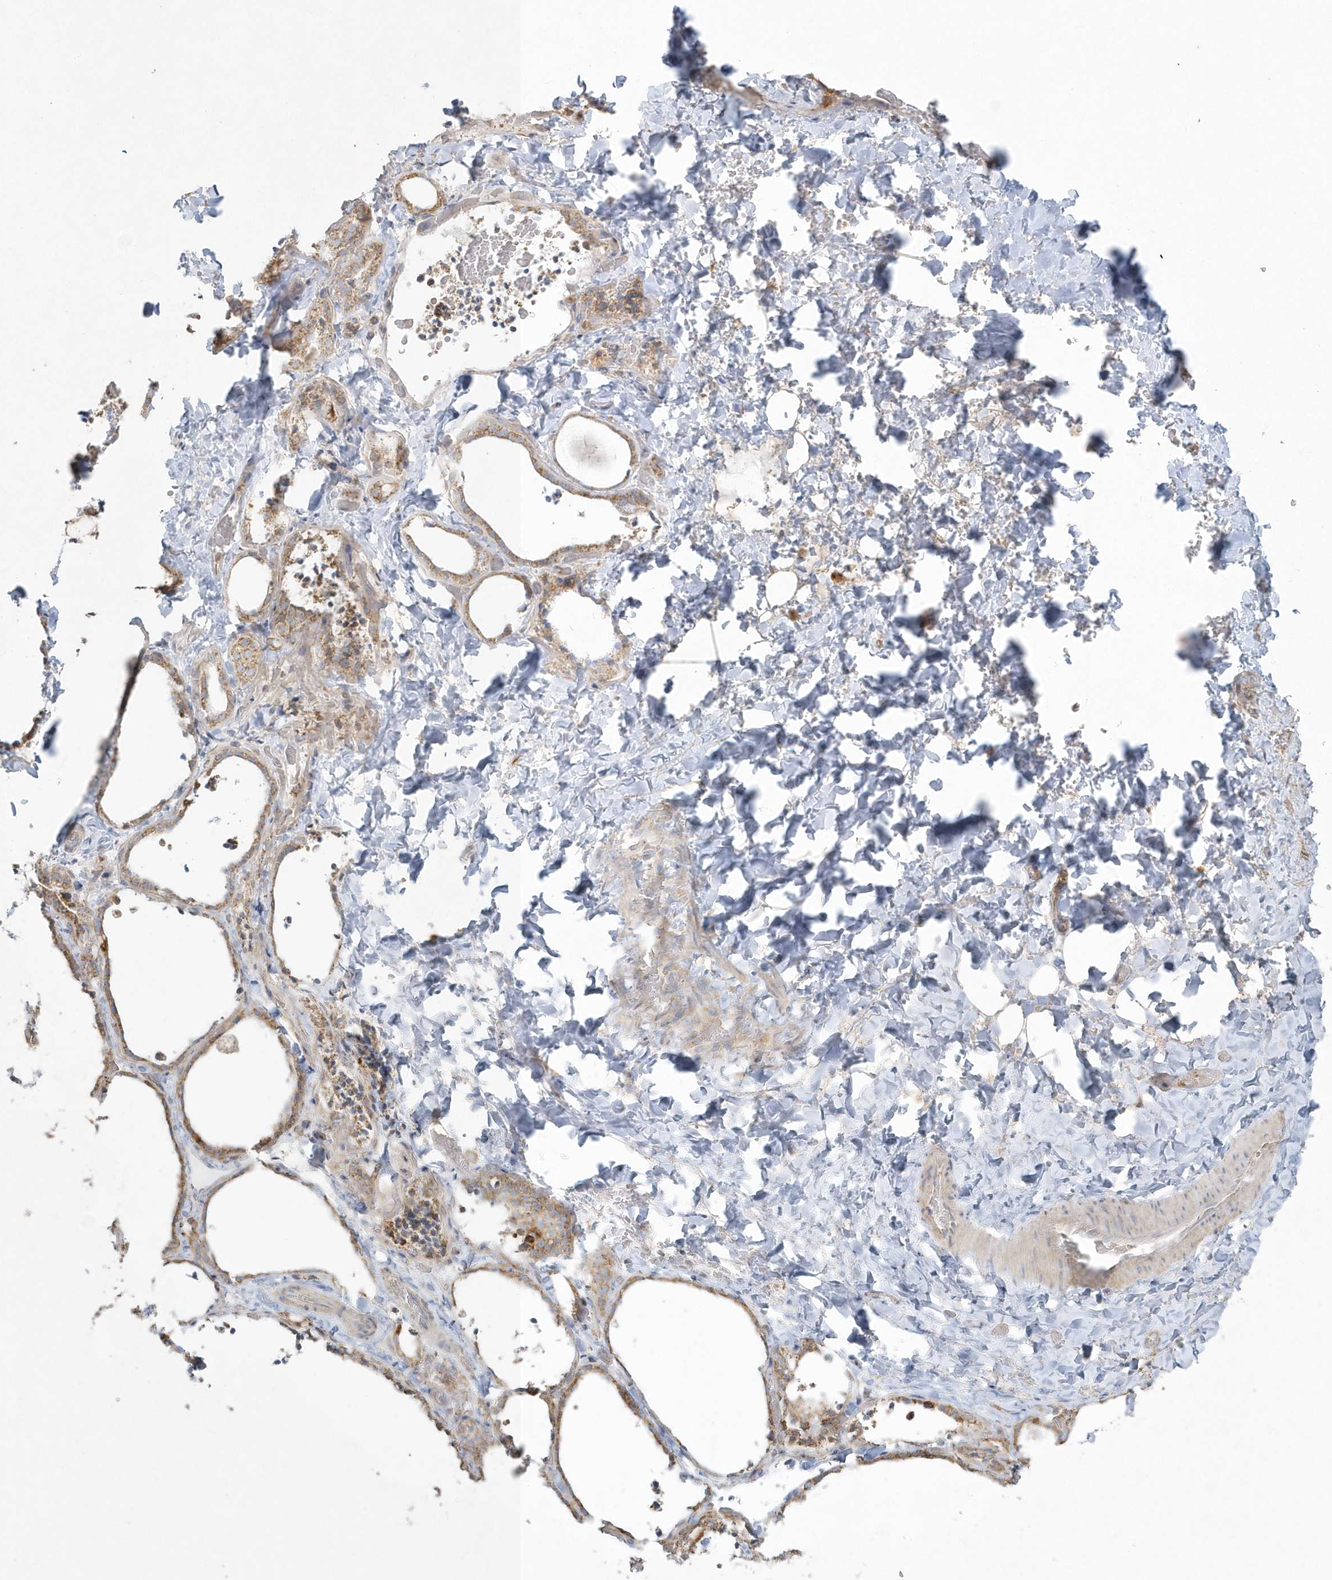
{"staining": {"intensity": "moderate", "quantity": ">75%", "location": "cytoplasmic/membranous"}, "tissue": "thyroid gland", "cell_type": "Glandular cells", "image_type": "normal", "snomed": [{"axis": "morphology", "description": "Normal tissue, NOS"}, {"axis": "topography", "description": "Thyroid gland"}], "caption": "This micrograph displays unremarkable thyroid gland stained with immunohistochemistry to label a protein in brown. The cytoplasmic/membranous of glandular cells show moderate positivity for the protein. Nuclei are counter-stained blue.", "gene": "BLTP3A", "patient": {"sex": "female", "age": 22}}